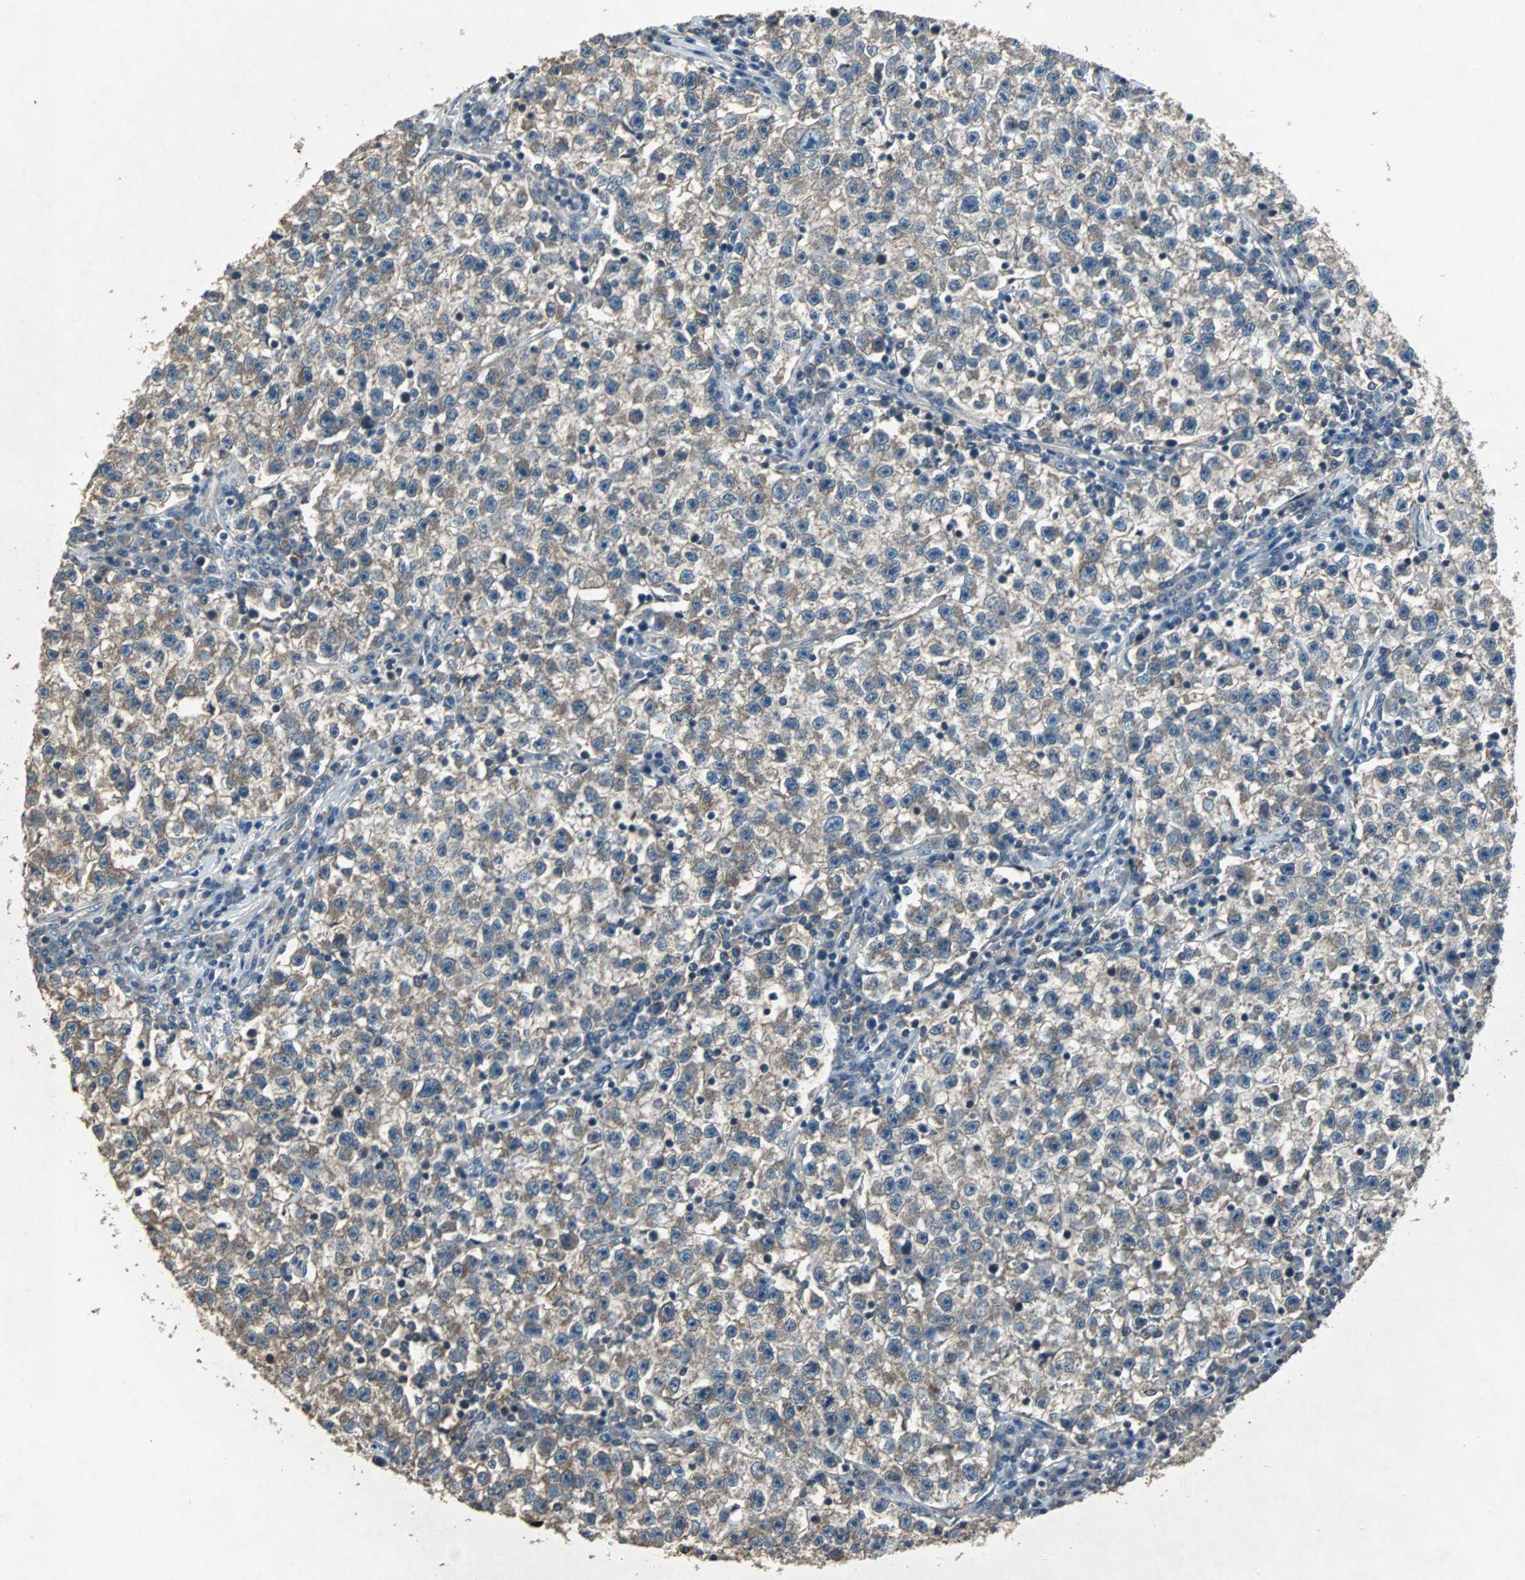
{"staining": {"intensity": "weak", "quantity": "25%-75%", "location": "cytoplasmic/membranous"}, "tissue": "testis cancer", "cell_type": "Tumor cells", "image_type": "cancer", "snomed": [{"axis": "morphology", "description": "Seminoma, NOS"}, {"axis": "topography", "description": "Testis"}], "caption": "Immunohistochemical staining of testis cancer exhibits low levels of weak cytoplasmic/membranous positivity in approximately 25%-75% of tumor cells.", "gene": "SOS1", "patient": {"sex": "male", "age": 22}}